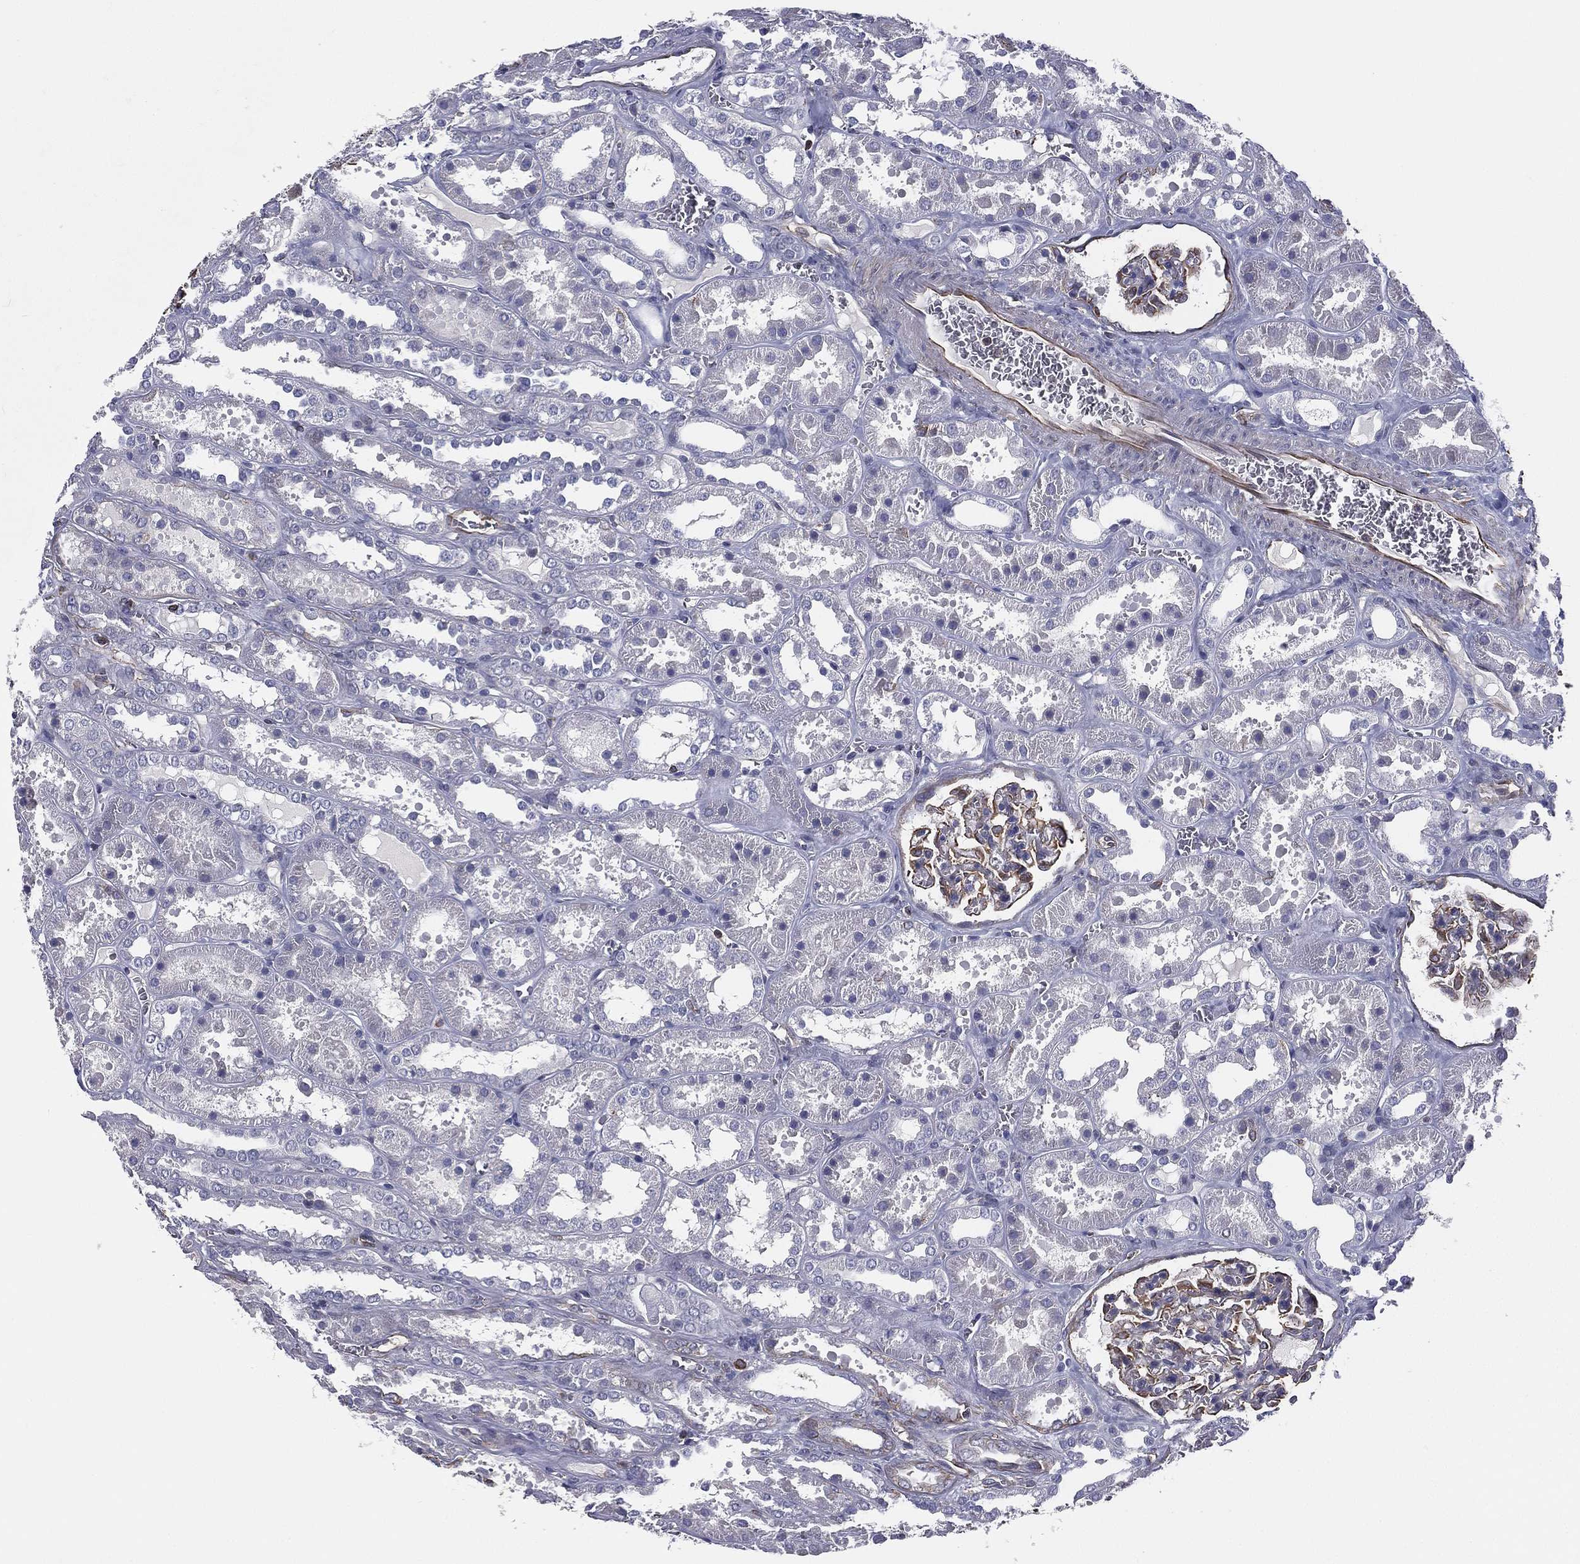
{"staining": {"intensity": "moderate", "quantity": "25%-75%", "location": "cytoplasmic/membranous"}, "tissue": "kidney", "cell_type": "Cells in glomeruli", "image_type": "normal", "snomed": [{"axis": "morphology", "description": "Normal tissue, NOS"}, {"axis": "topography", "description": "Kidney"}], "caption": "The image demonstrates immunohistochemical staining of benign kidney. There is moderate cytoplasmic/membranous staining is identified in approximately 25%-75% of cells in glomeruli. The protein of interest is stained brown, and the nuclei are stained in blue (DAB (3,3'-diaminobenzidine) IHC with brightfield microscopy, high magnification).", "gene": "SCUBE1", "patient": {"sex": "female", "age": 41}}